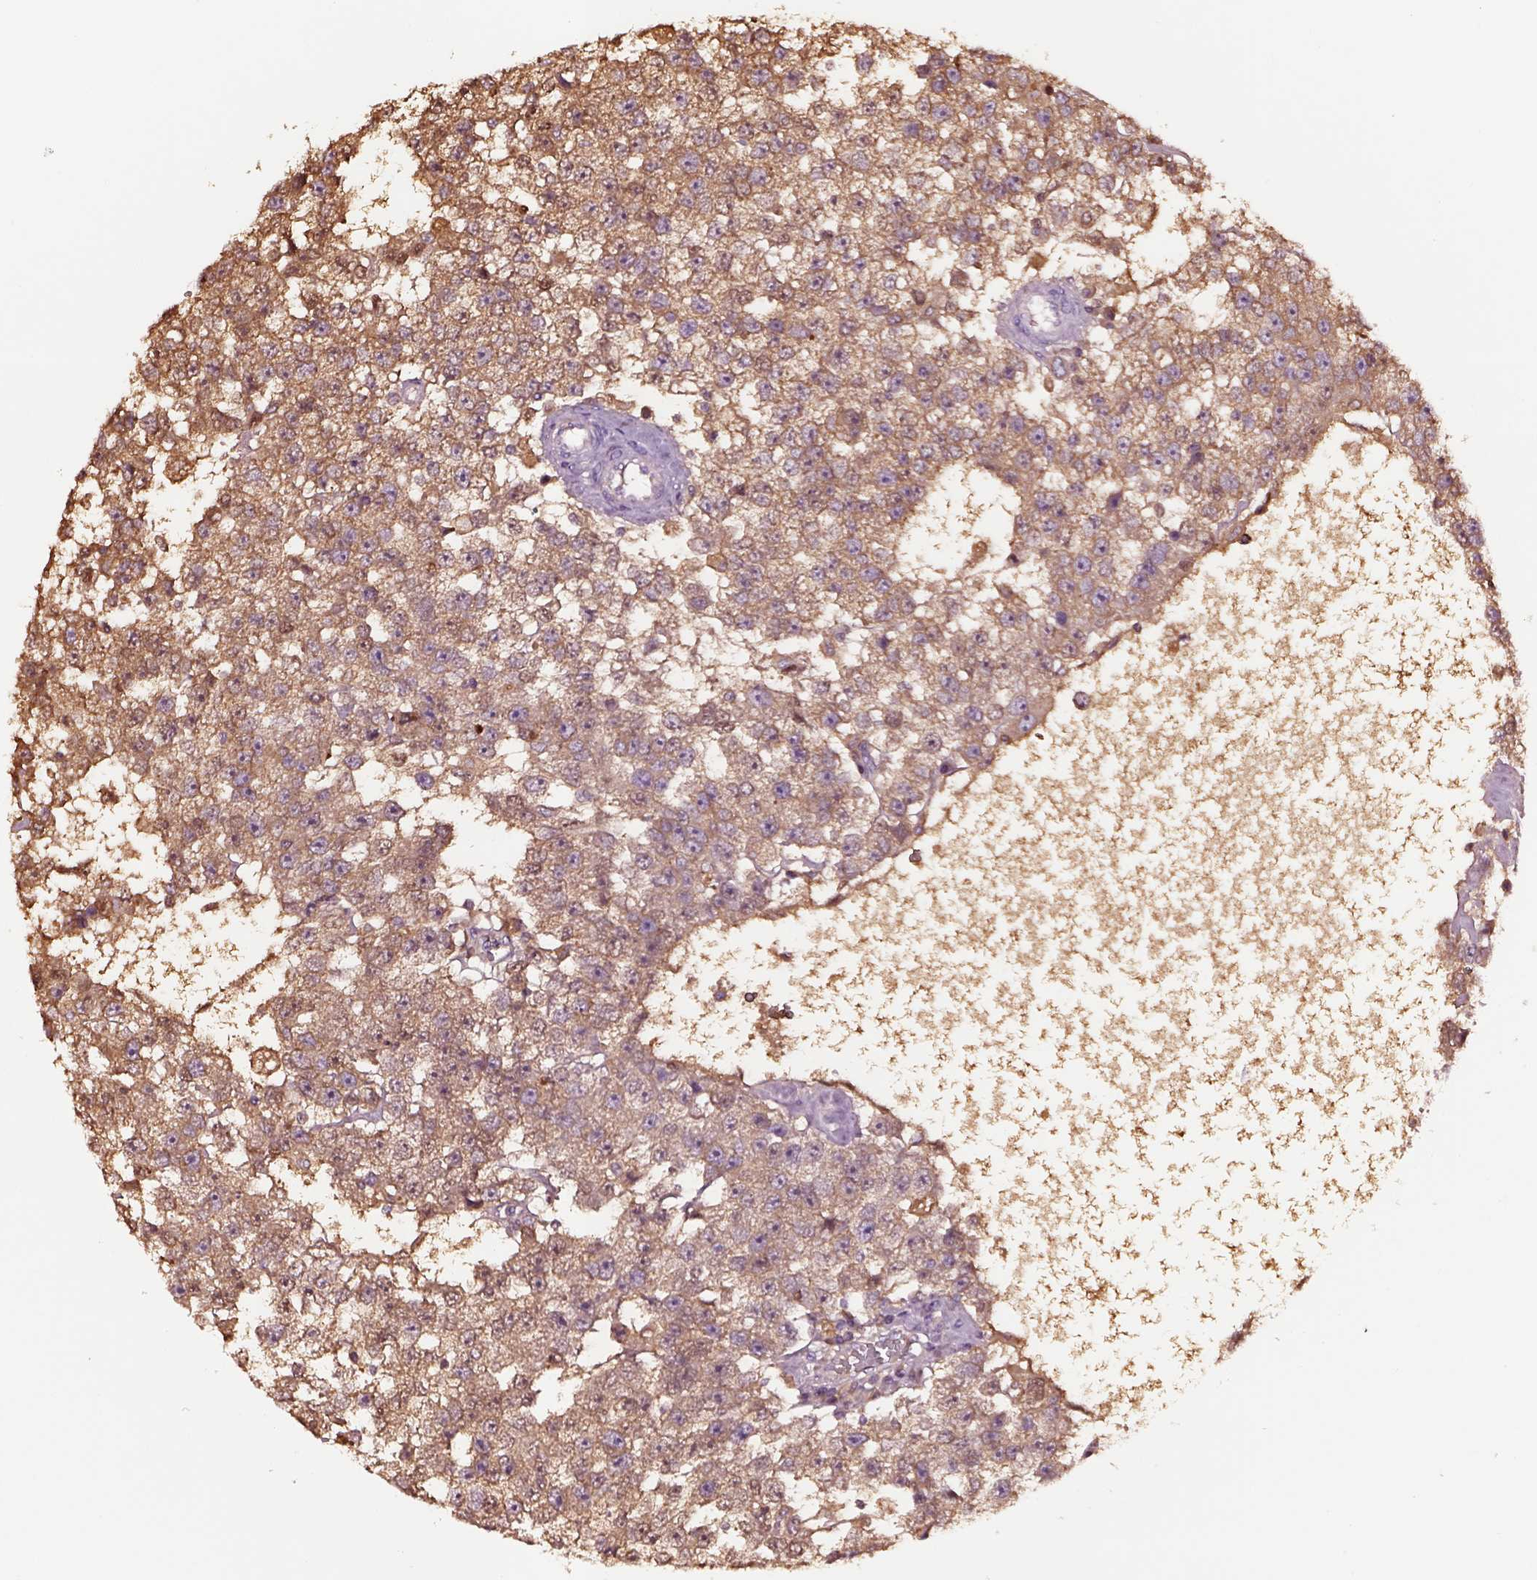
{"staining": {"intensity": "moderate", "quantity": ">75%", "location": "cytoplasmic/membranous"}, "tissue": "testis cancer", "cell_type": "Tumor cells", "image_type": "cancer", "snomed": [{"axis": "morphology", "description": "Seminoma, NOS"}, {"axis": "topography", "description": "Testis"}], "caption": "Moderate cytoplasmic/membranous expression is identified in about >75% of tumor cells in seminoma (testis).", "gene": "TF", "patient": {"sex": "male", "age": 34}}